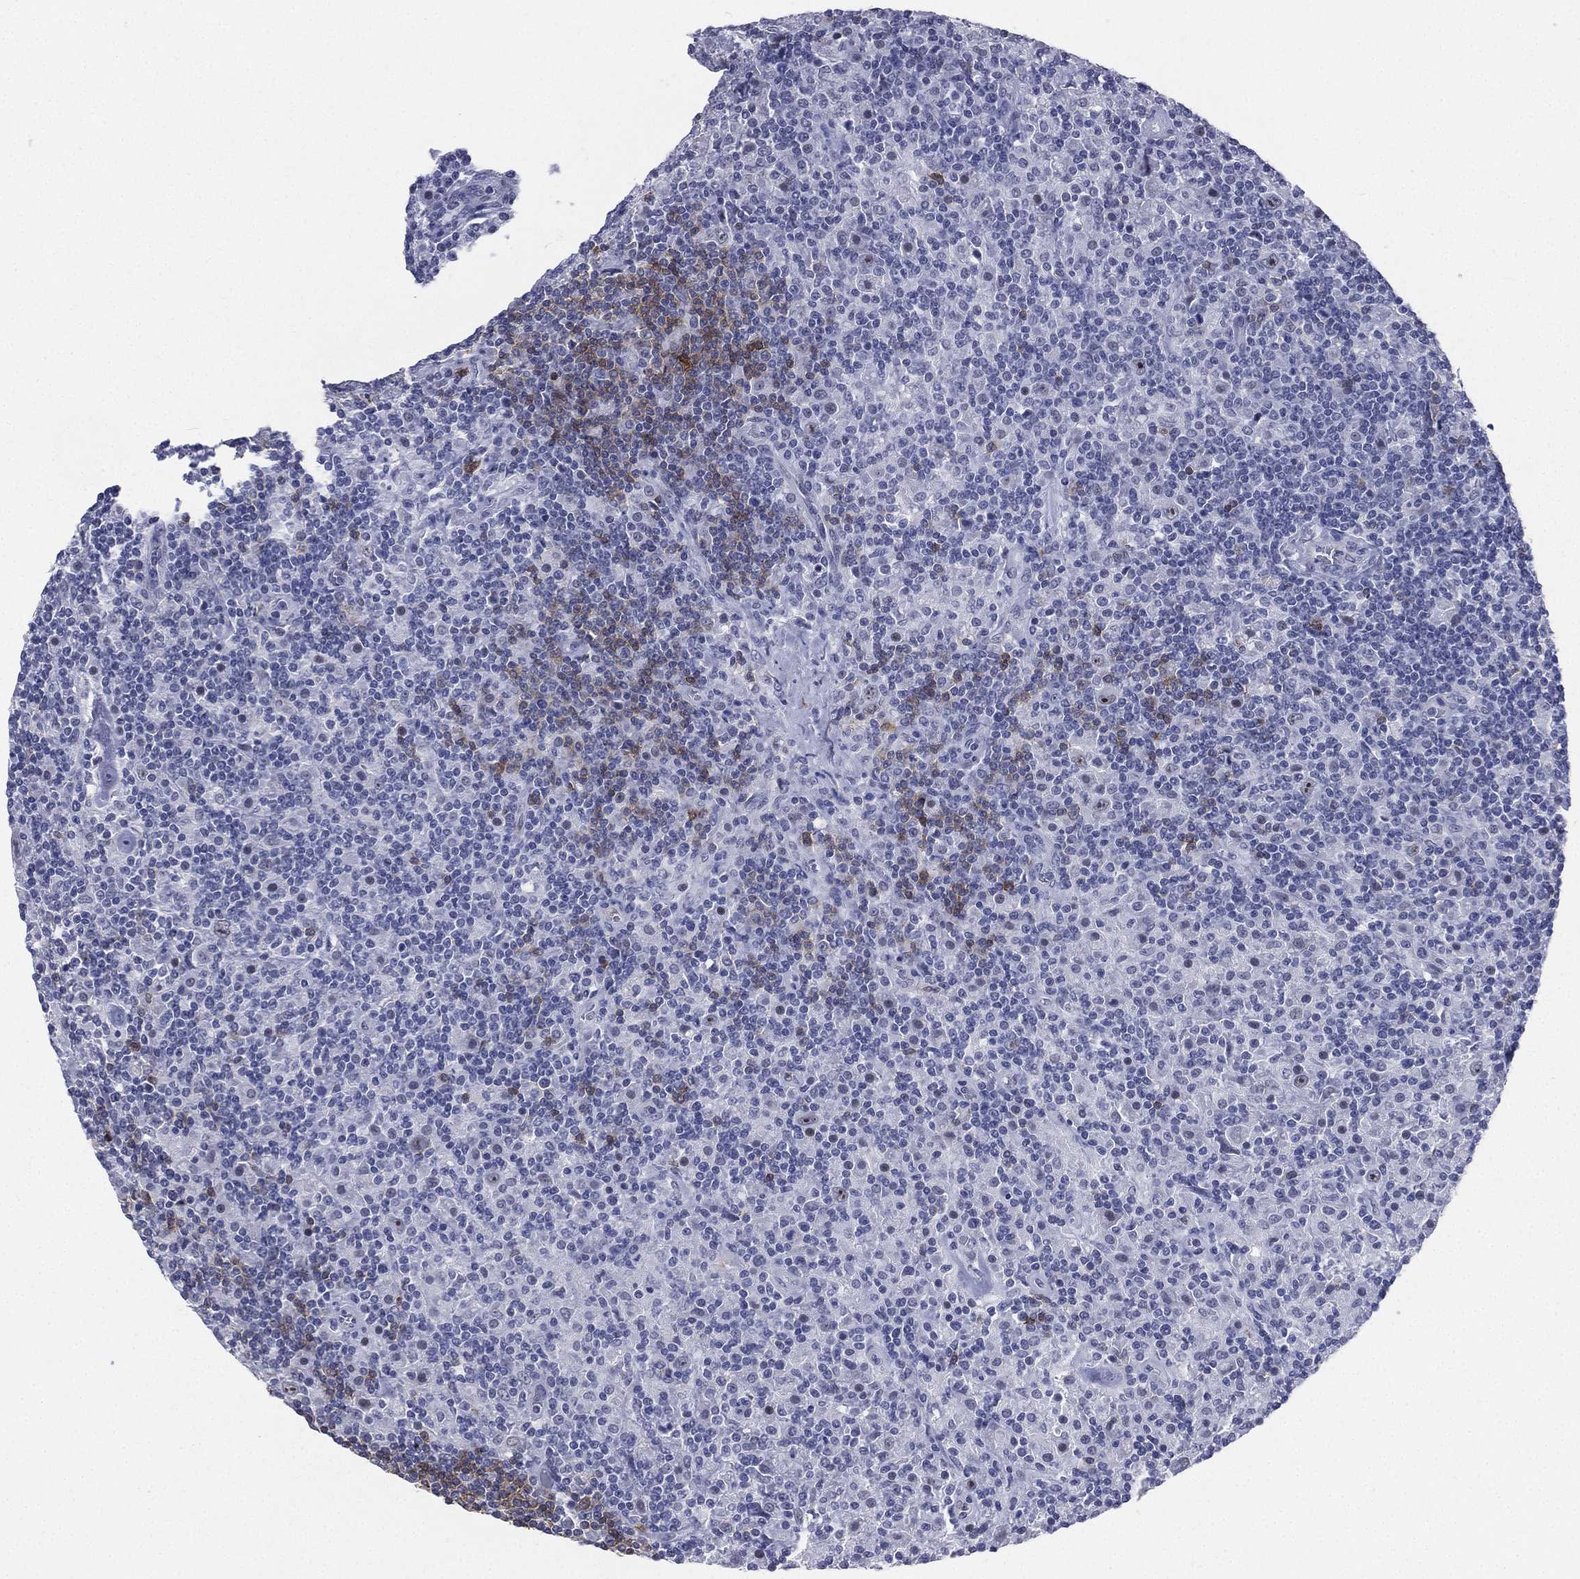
{"staining": {"intensity": "negative", "quantity": "none", "location": "none"}, "tissue": "lymphoma", "cell_type": "Tumor cells", "image_type": "cancer", "snomed": [{"axis": "morphology", "description": "Hodgkin's disease, NOS"}, {"axis": "topography", "description": "Lymph node"}], "caption": "Tumor cells show no significant protein expression in Hodgkin's disease.", "gene": "CD22", "patient": {"sex": "male", "age": 70}}